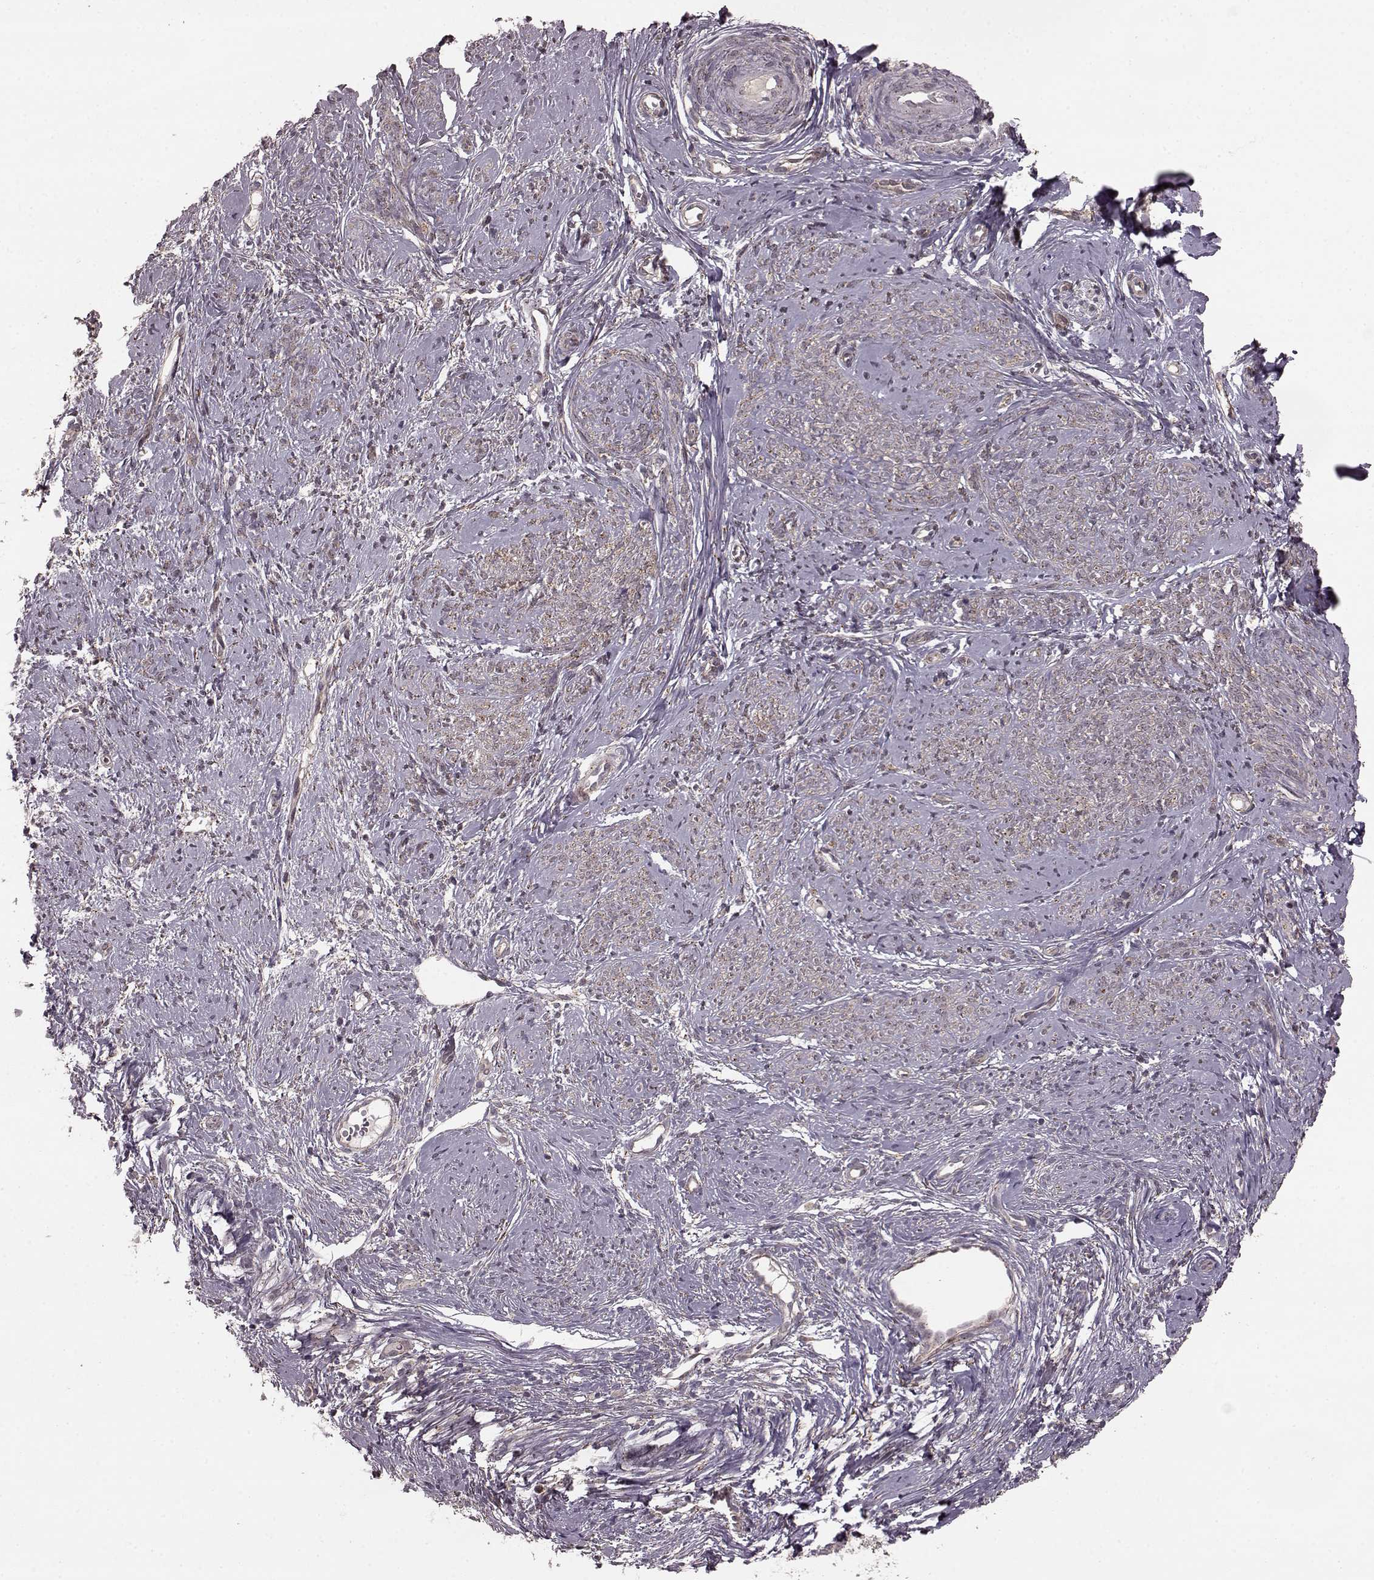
{"staining": {"intensity": "weak", "quantity": "<25%", "location": "cytoplasmic/membranous"}, "tissue": "smooth muscle", "cell_type": "Smooth muscle cells", "image_type": "normal", "snomed": [{"axis": "morphology", "description": "Normal tissue, NOS"}, {"axis": "topography", "description": "Smooth muscle"}], "caption": "Immunohistochemistry (IHC) of benign human smooth muscle demonstrates no positivity in smooth muscle cells. Nuclei are stained in blue.", "gene": "GSS", "patient": {"sex": "female", "age": 48}}